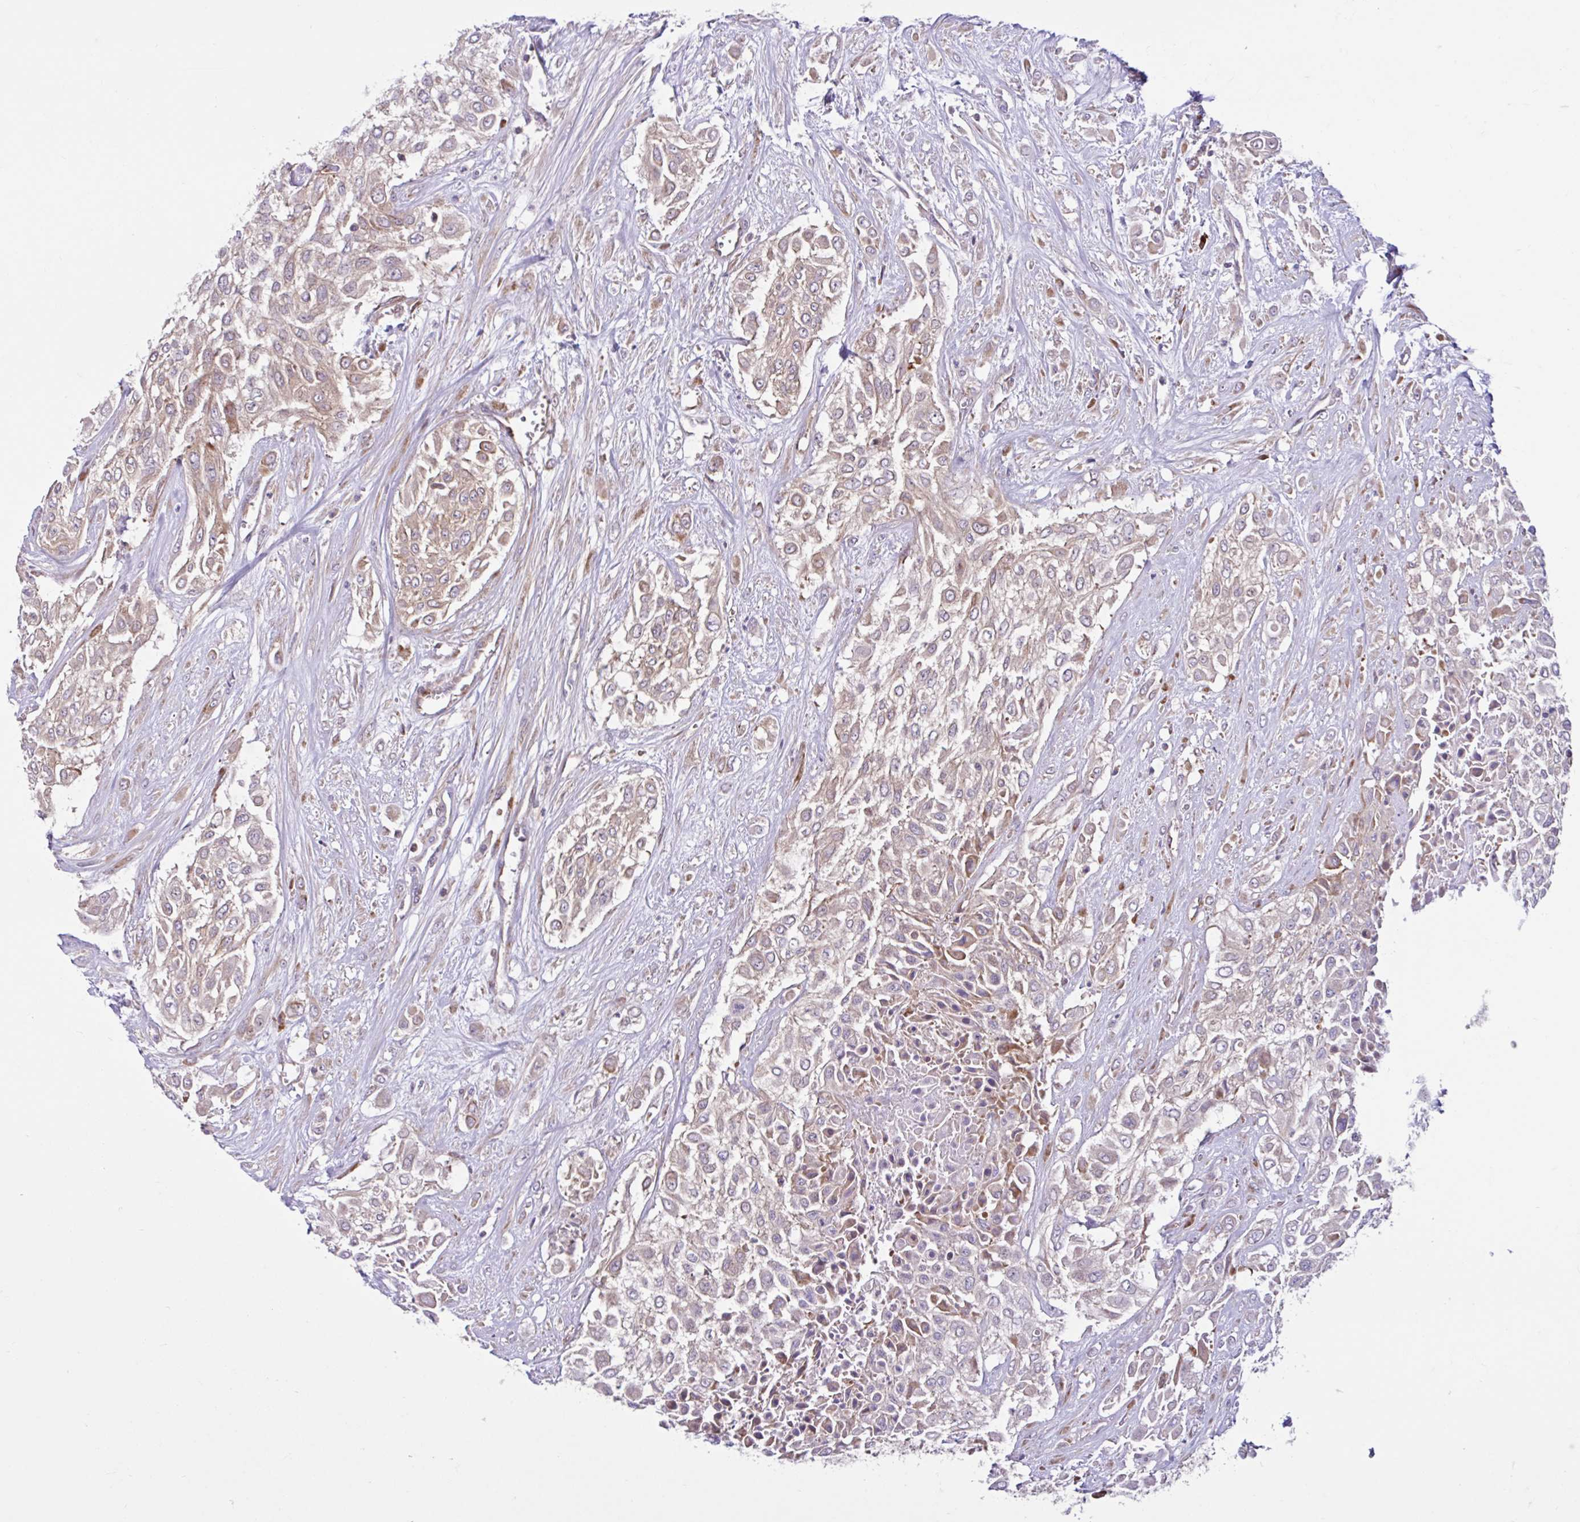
{"staining": {"intensity": "weak", "quantity": "25%-75%", "location": "cytoplasmic/membranous"}, "tissue": "urothelial cancer", "cell_type": "Tumor cells", "image_type": "cancer", "snomed": [{"axis": "morphology", "description": "Urothelial carcinoma, High grade"}, {"axis": "topography", "description": "Urinary bladder"}], "caption": "IHC histopathology image of human urothelial cancer stained for a protein (brown), which demonstrates low levels of weak cytoplasmic/membranous expression in approximately 25%-75% of tumor cells.", "gene": "NTPCR", "patient": {"sex": "male", "age": 57}}